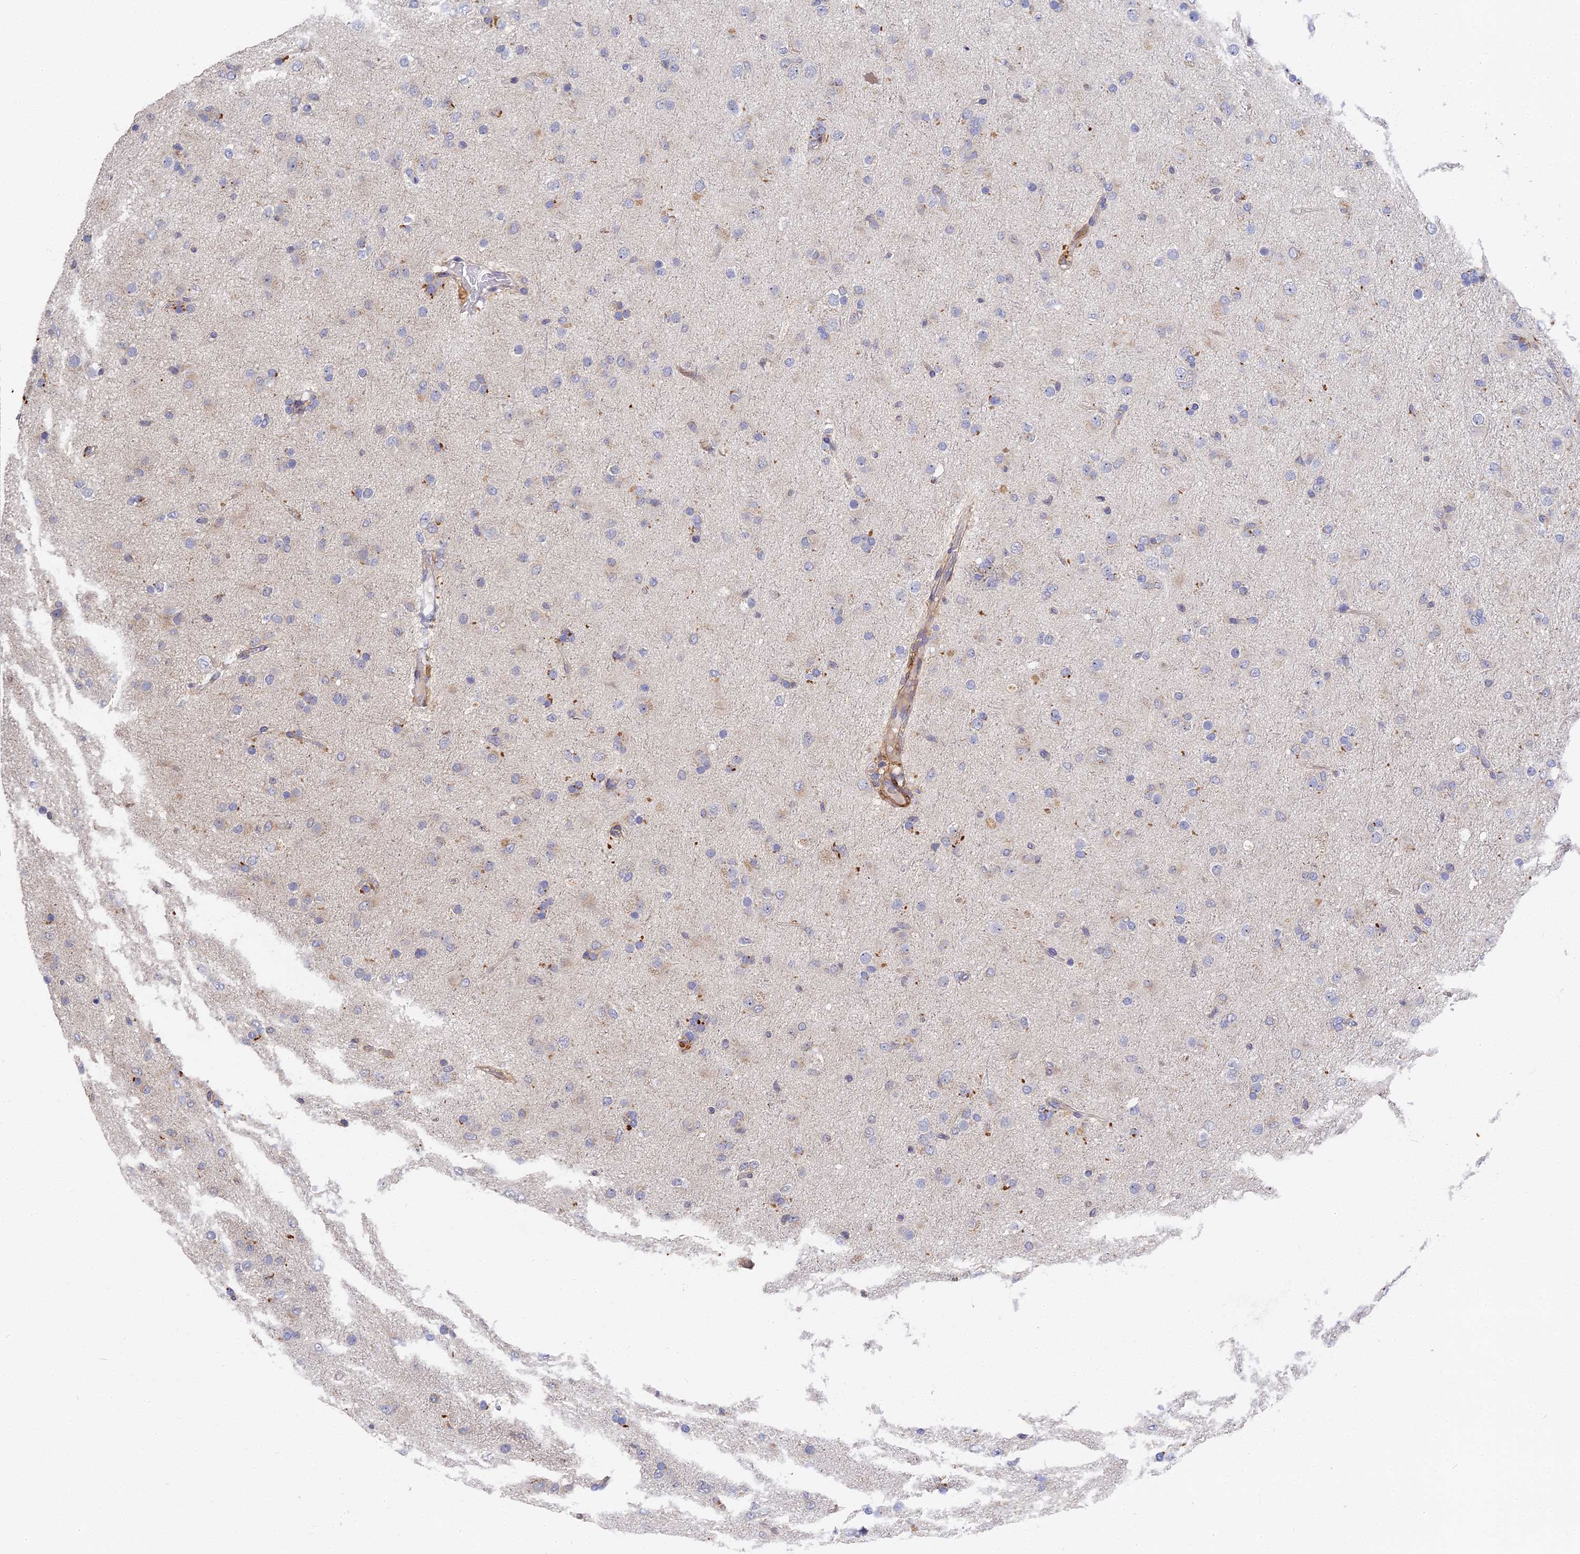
{"staining": {"intensity": "negative", "quantity": "none", "location": "none"}, "tissue": "glioma", "cell_type": "Tumor cells", "image_type": "cancer", "snomed": [{"axis": "morphology", "description": "Glioma, malignant, Low grade"}, {"axis": "topography", "description": "Brain"}], "caption": "A high-resolution histopathology image shows IHC staining of malignant low-grade glioma, which reveals no significant expression in tumor cells.", "gene": "CCDC113", "patient": {"sex": "male", "age": 65}}